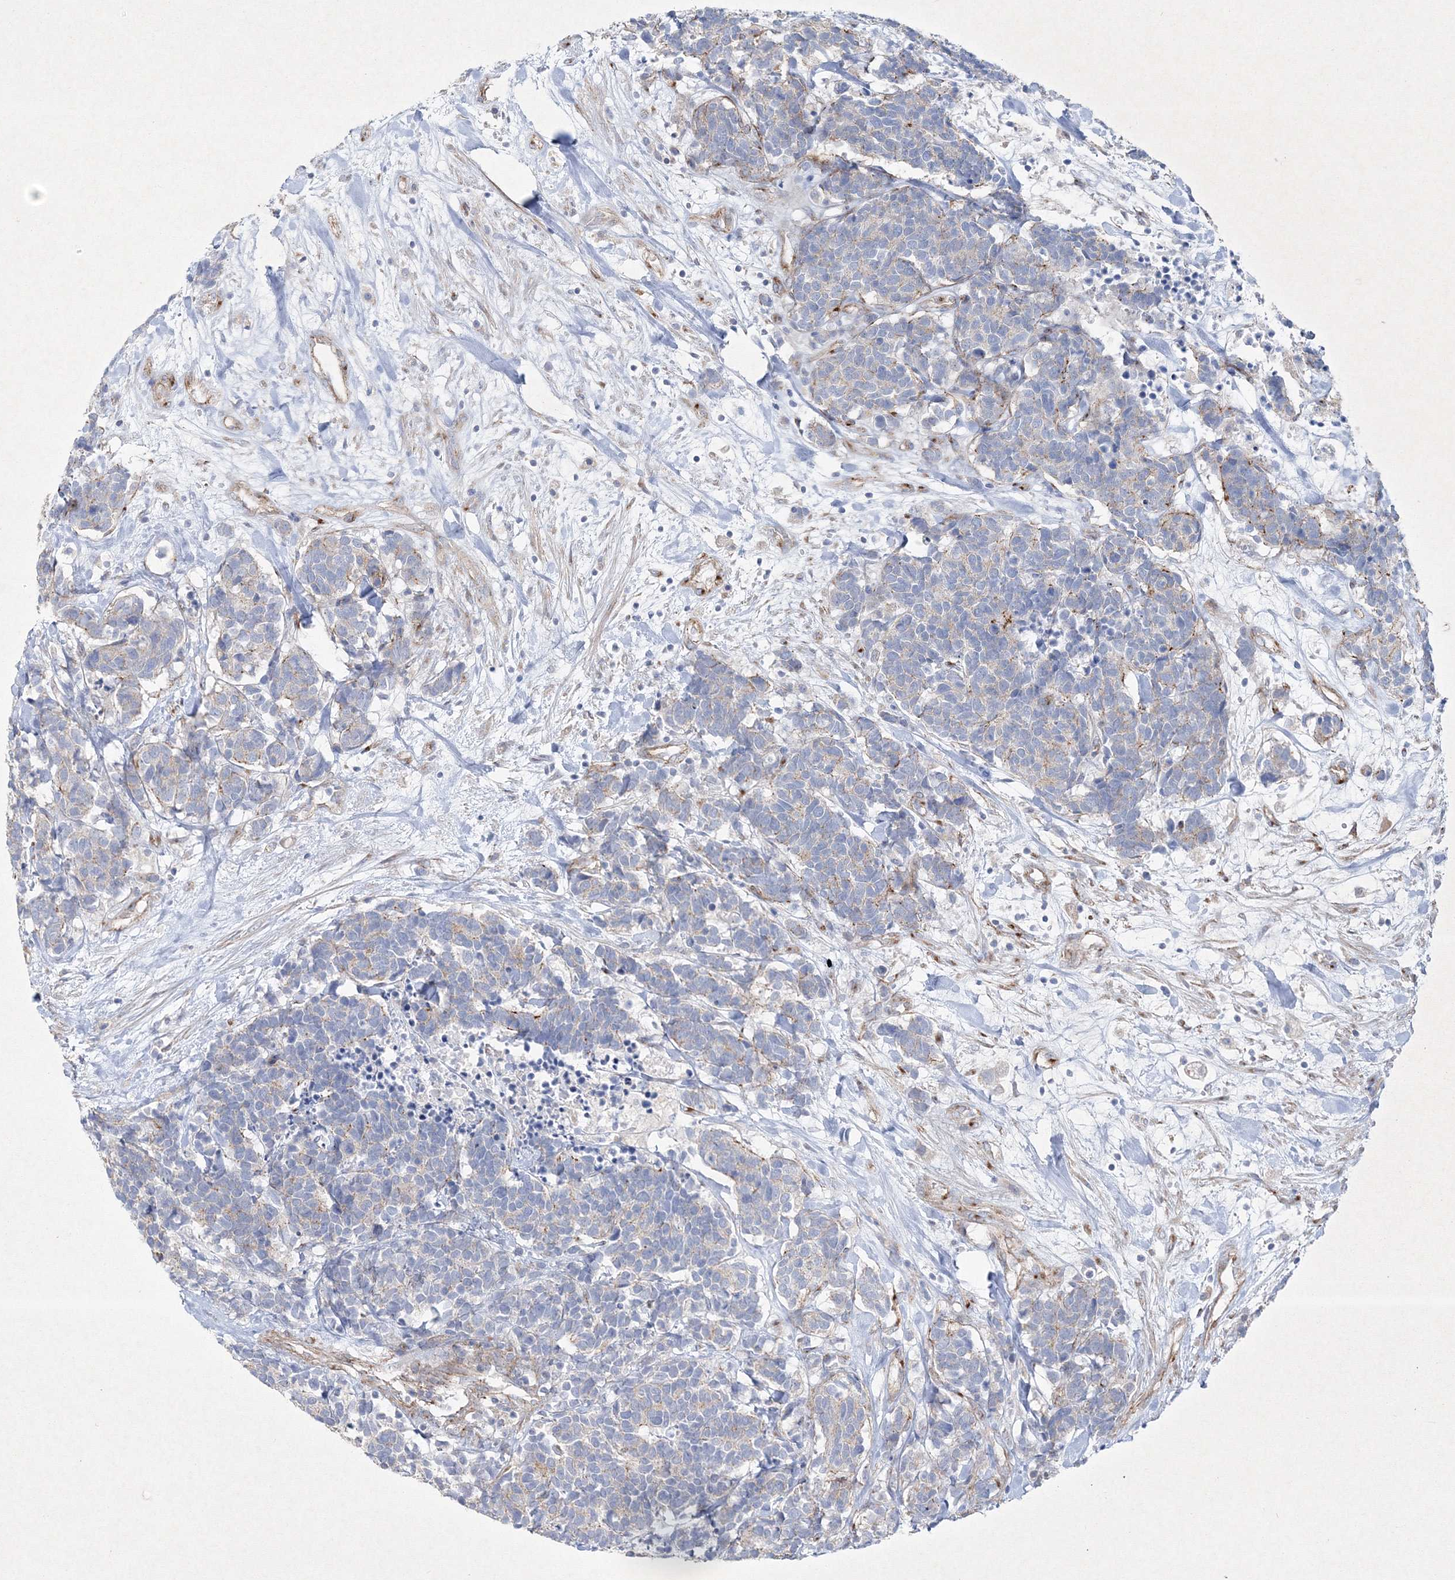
{"staining": {"intensity": "negative", "quantity": "none", "location": "none"}, "tissue": "carcinoid", "cell_type": "Tumor cells", "image_type": "cancer", "snomed": [{"axis": "morphology", "description": "Carcinoma, NOS"}, {"axis": "morphology", "description": "Carcinoid, malignant, NOS"}, {"axis": "topography", "description": "Urinary bladder"}], "caption": "Immunohistochemistry (IHC) image of neoplastic tissue: human carcinoid stained with DAB shows no significant protein positivity in tumor cells.", "gene": "NAA40", "patient": {"sex": "male", "age": 57}}